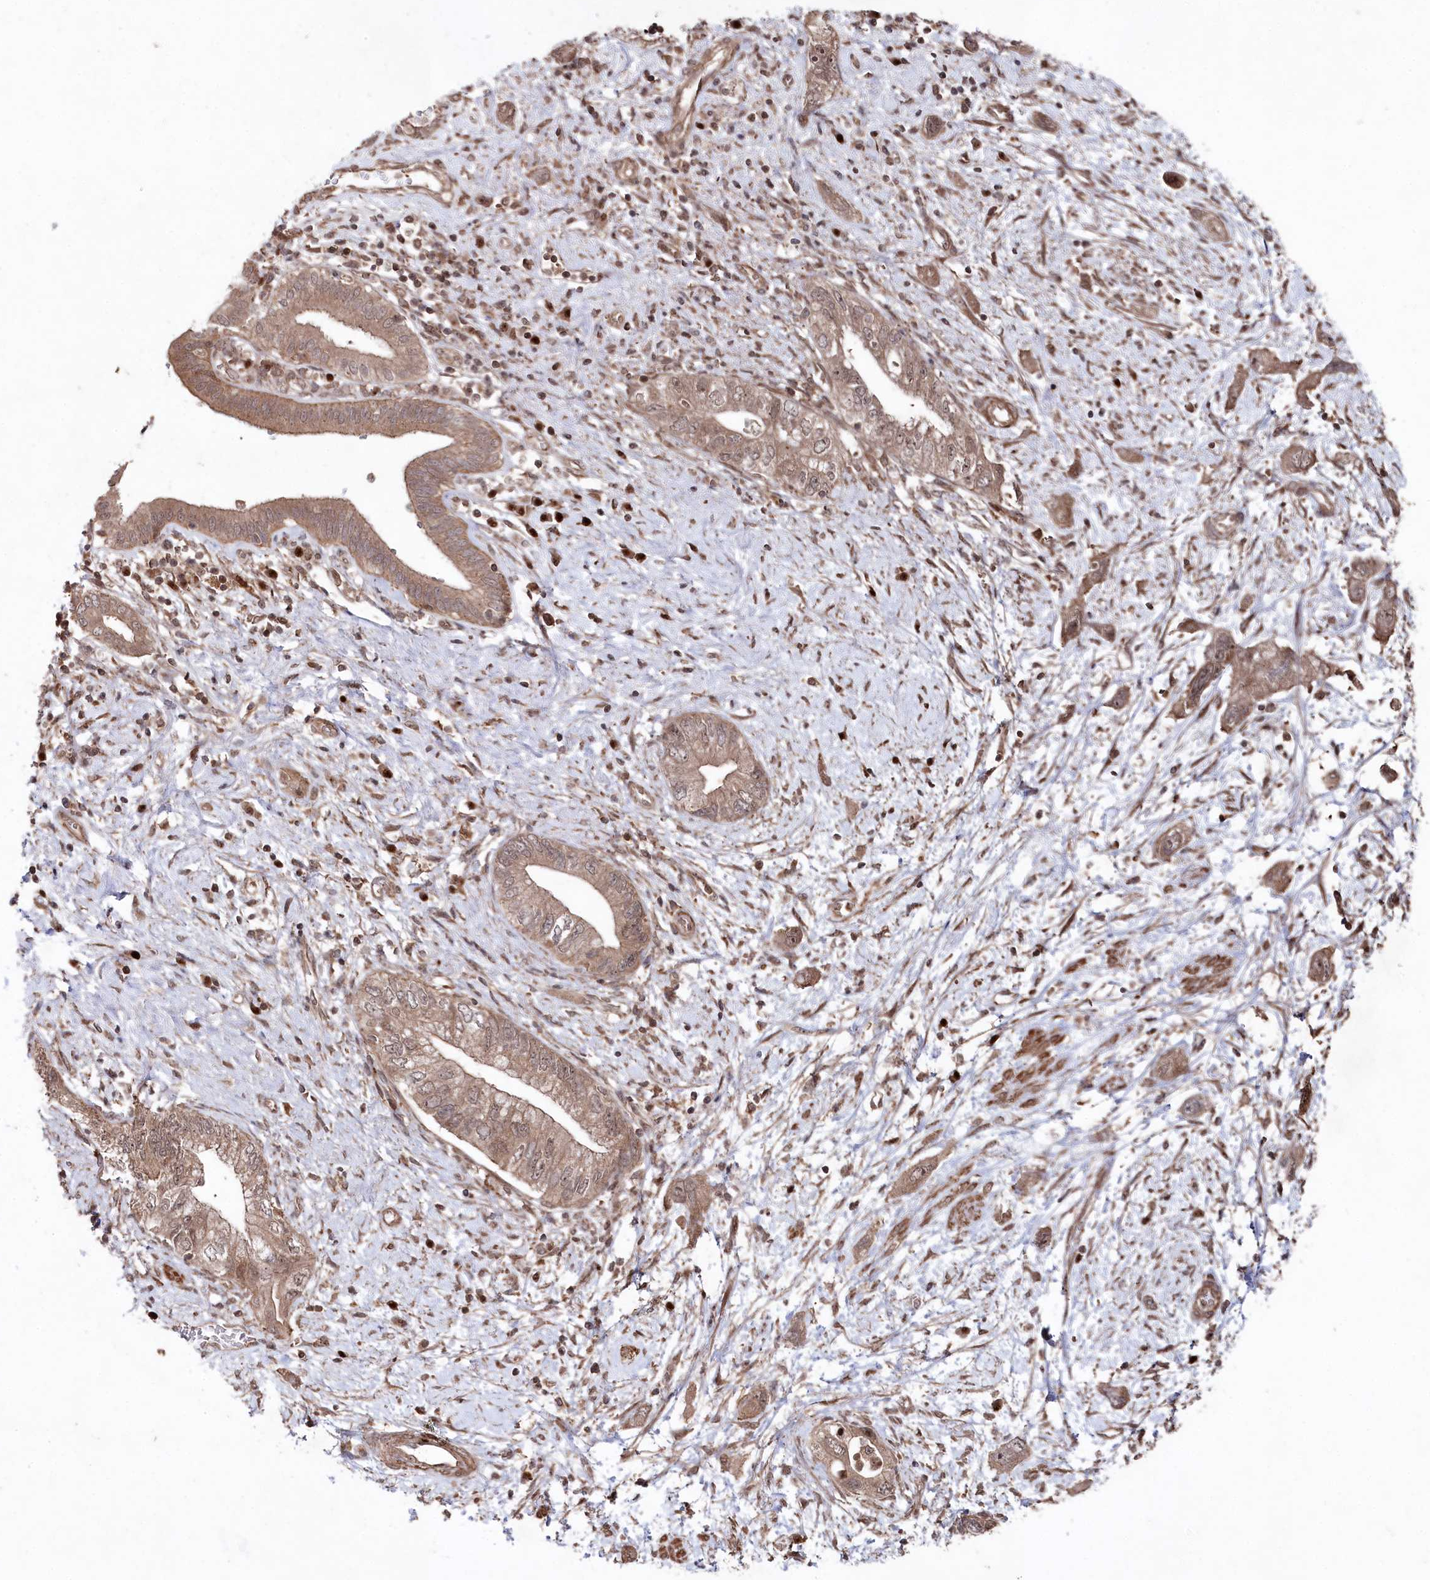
{"staining": {"intensity": "moderate", "quantity": ">75%", "location": "cytoplasmic/membranous,nuclear"}, "tissue": "pancreatic cancer", "cell_type": "Tumor cells", "image_type": "cancer", "snomed": [{"axis": "morphology", "description": "Adenocarcinoma, NOS"}, {"axis": "topography", "description": "Pancreas"}], "caption": "Pancreatic cancer (adenocarcinoma) stained with DAB IHC reveals medium levels of moderate cytoplasmic/membranous and nuclear staining in approximately >75% of tumor cells.", "gene": "BORCS7", "patient": {"sex": "female", "age": 73}}